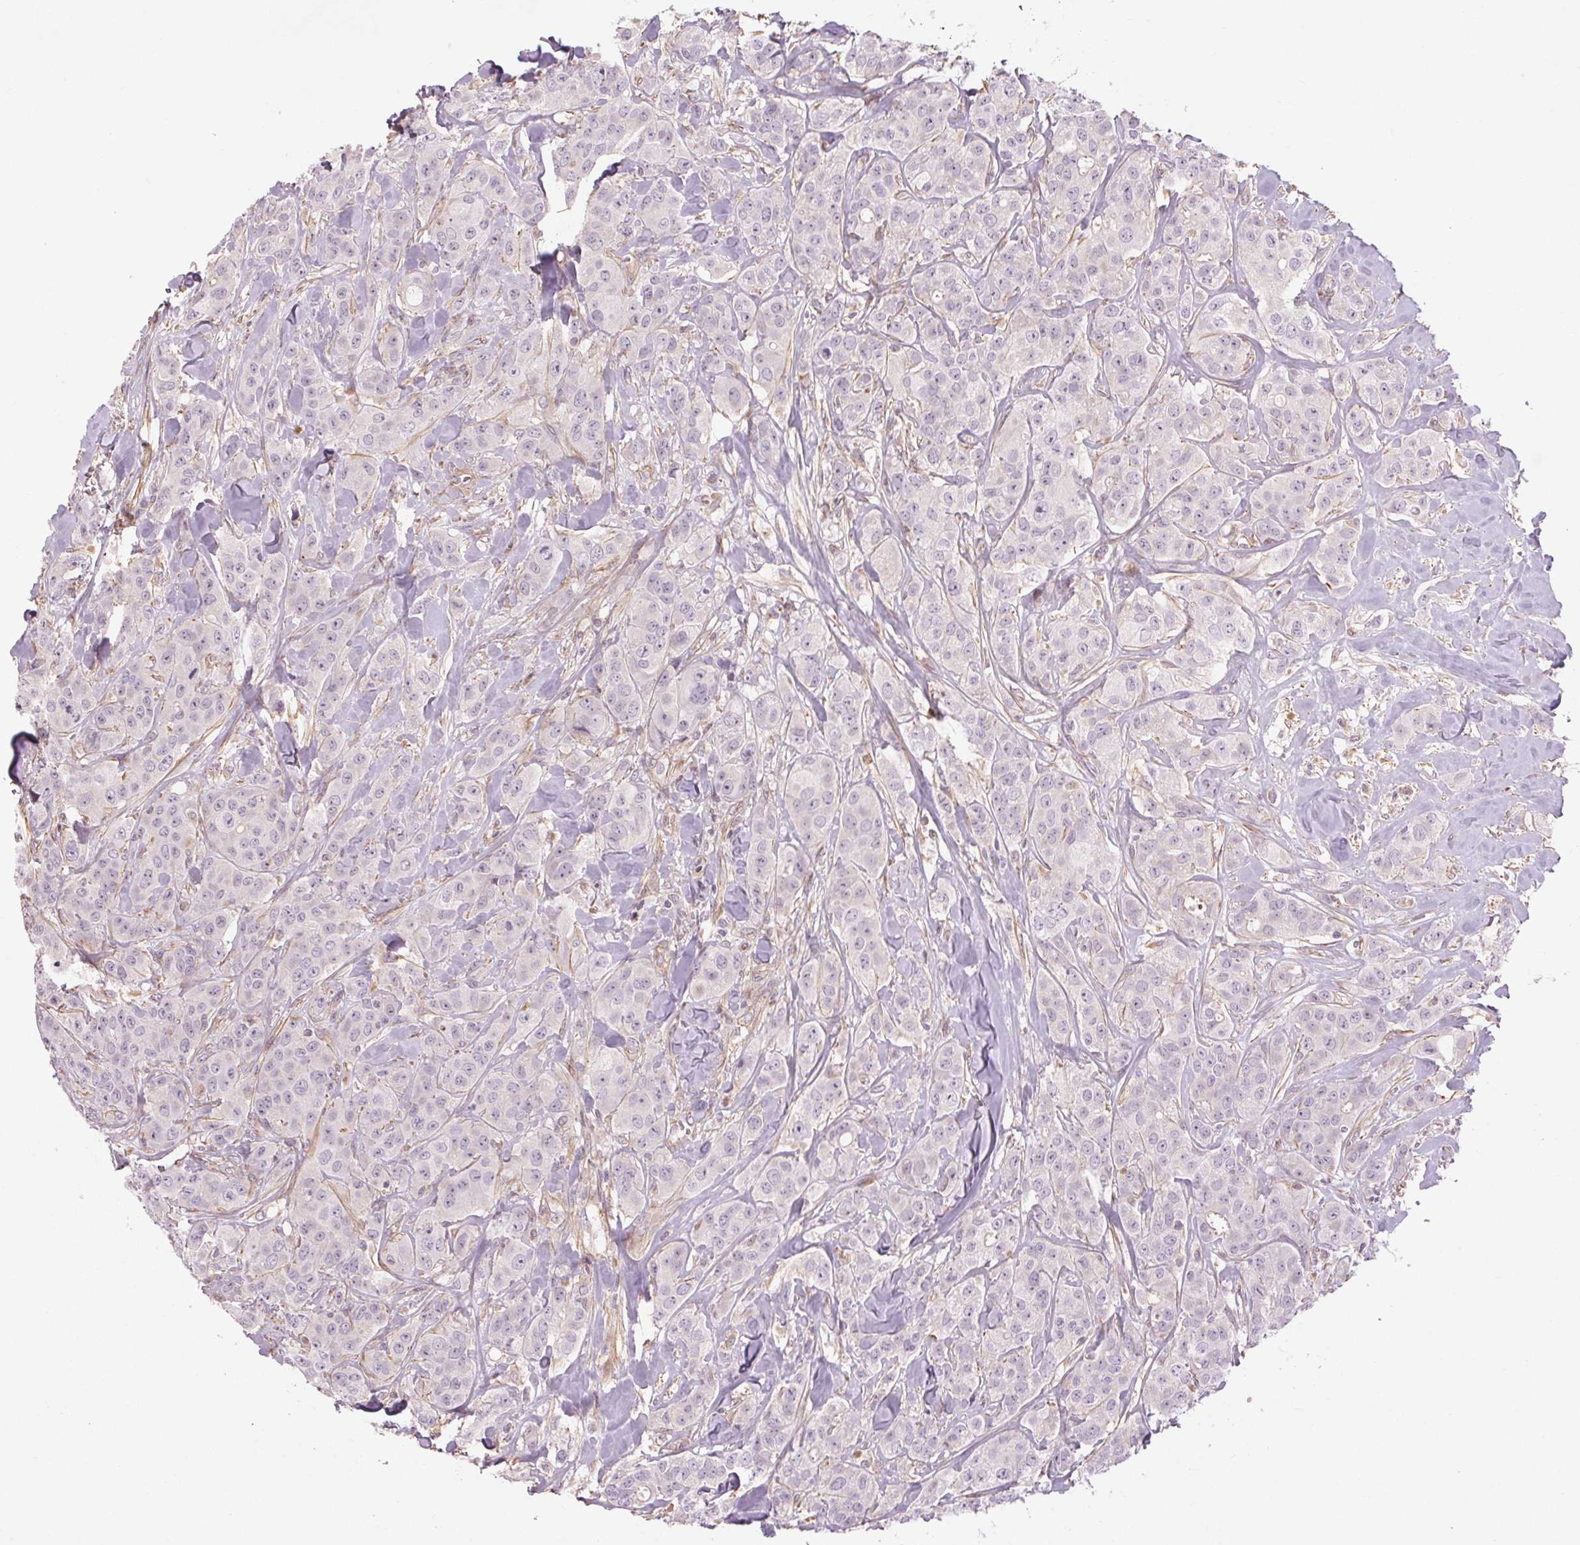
{"staining": {"intensity": "negative", "quantity": "none", "location": "none"}, "tissue": "breast cancer", "cell_type": "Tumor cells", "image_type": "cancer", "snomed": [{"axis": "morphology", "description": "Duct carcinoma"}, {"axis": "topography", "description": "Breast"}], "caption": "High power microscopy micrograph of an immunohistochemistry (IHC) image of intraductal carcinoma (breast), revealing no significant staining in tumor cells. (DAB immunohistochemistry (IHC) with hematoxylin counter stain).", "gene": "CCSER1", "patient": {"sex": "female", "age": 43}}